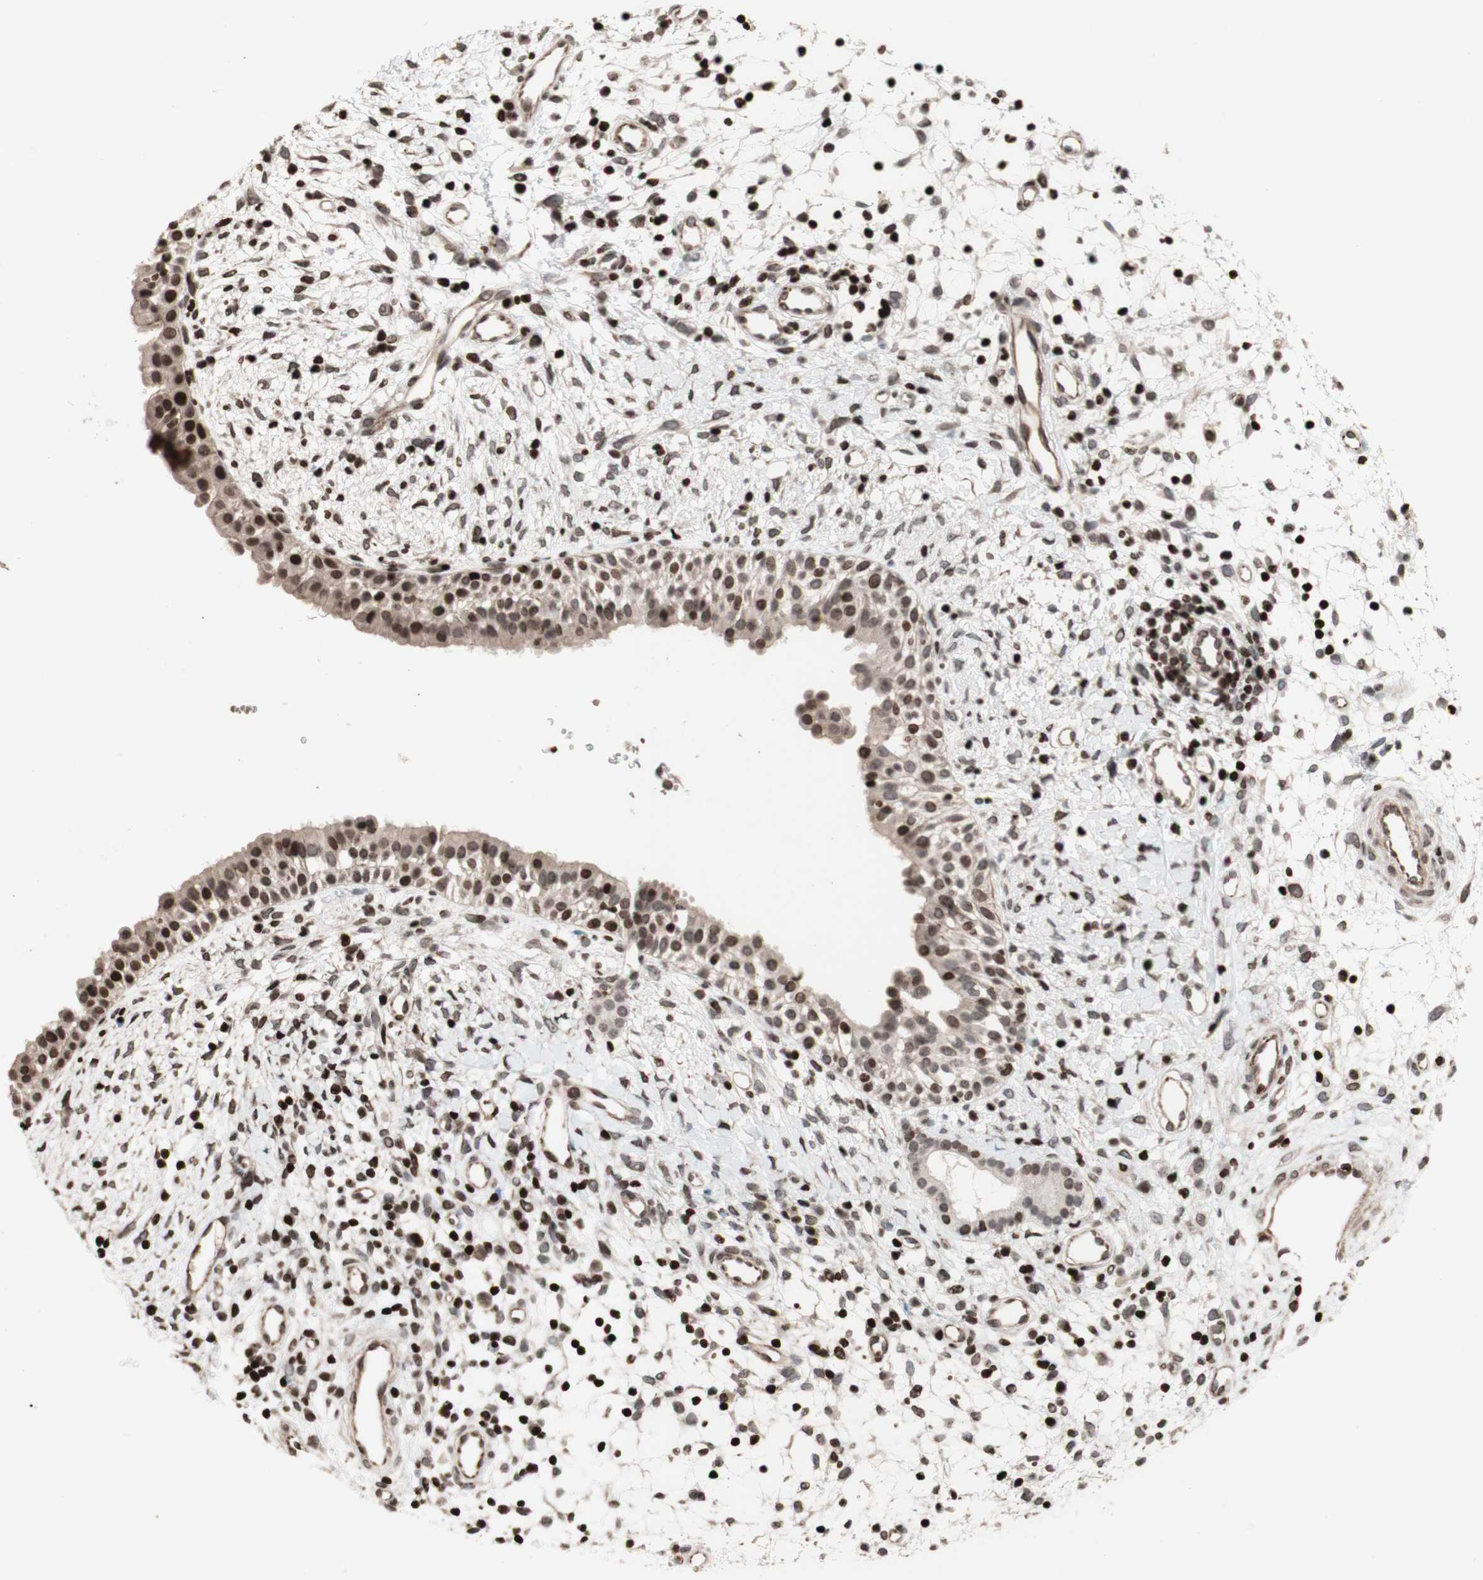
{"staining": {"intensity": "moderate", "quantity": ">75%", "location": "cytoplasmic/membranous,nuclear"}, "tissue": "nasopharynx", "cell_type": "Respiratory epithelial cells", "image_type": "normal", "snomed": [{"axis": "morphology", "description": "Normal tissue, NOS"}, {"axis": "topography", "description": "Nasopharynx"}], "caption": "IHC micrograph of unremarkable nasopharynx: human nasopharynx stained using immunohistochemistry shows medium levels of moderate protein expression localized specifically in the cytoplasmic/membranous,nuclear of respiratory epithelial cells, appearing as a cytoplasmic/membranous,nuclear brown color.", "gene": "POLA1", "patient": {"sex": "male", "age": 22}}